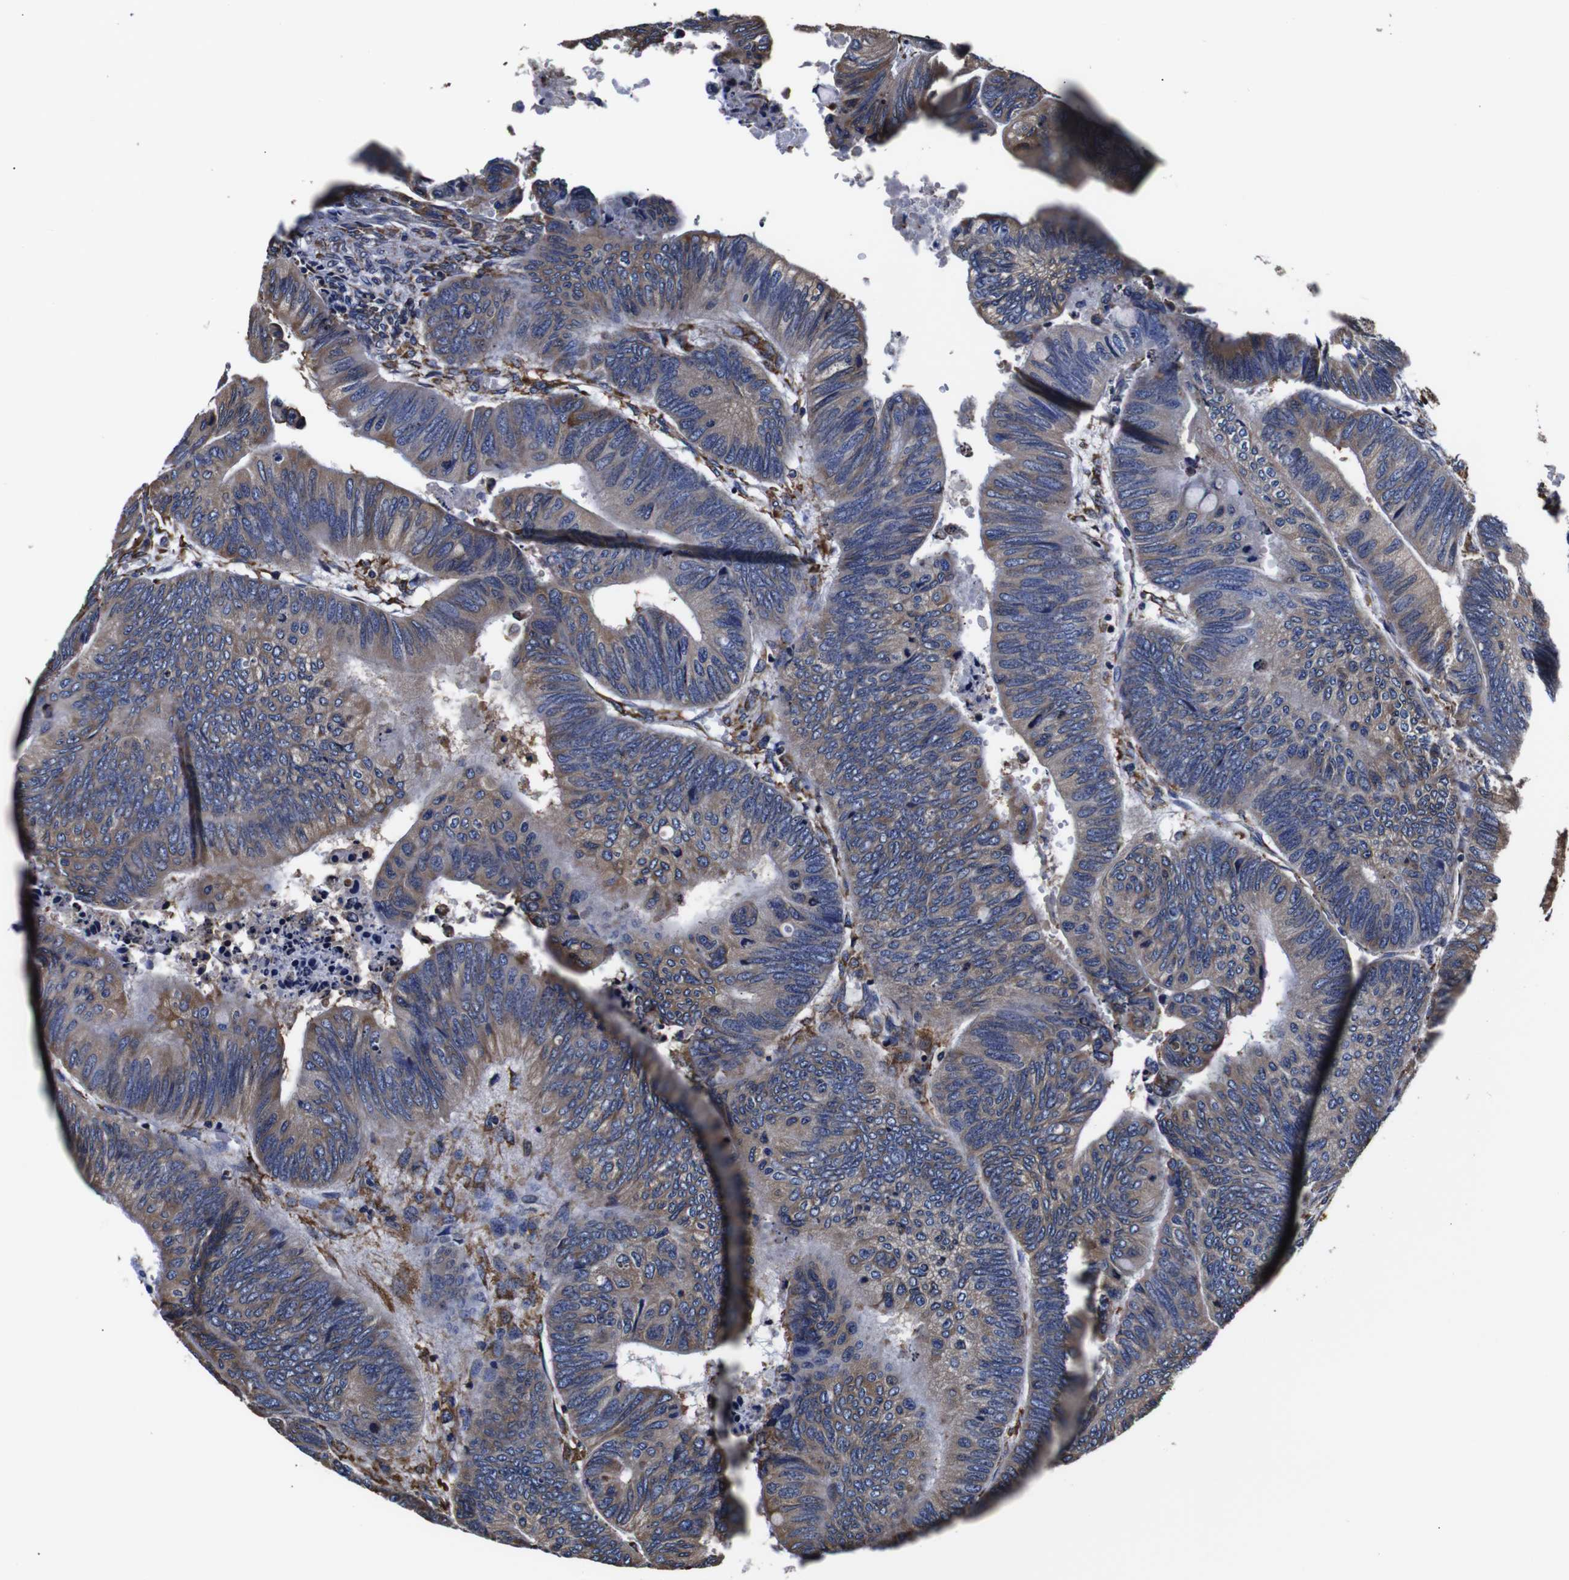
{"staining": {"intensity": "moderate", "quantity": ">75%", "location": "cytoplasmic/membranous"}, "tissue": "colorectal cancer", "cell_type": "Tumor cells", "image_type": "cancer", "snomed": [{"axis": "morphology", "description": "Normal tissue, NOS"}, {"axis": "morphology", "description": "Adenocarcinoma, NOS"}, {"axis": "topography", "description": "Rectum"}, {"axis": "topography", "description": "Peripheral nerve tissue"}], "caption": "Immunohistochemistry micrograph of neoplastic tissue: colorectal cancer (adenocarcinoma) stained using immunohistochemistry shows medium levels of moderate protein expression localized specifically in the cytoplasmic/membranous of tumor cells, appearing as a cytoplasmic/membranous brown color.", "gene": "PPIB", "patient": {"sex": "male", "age": 92}}